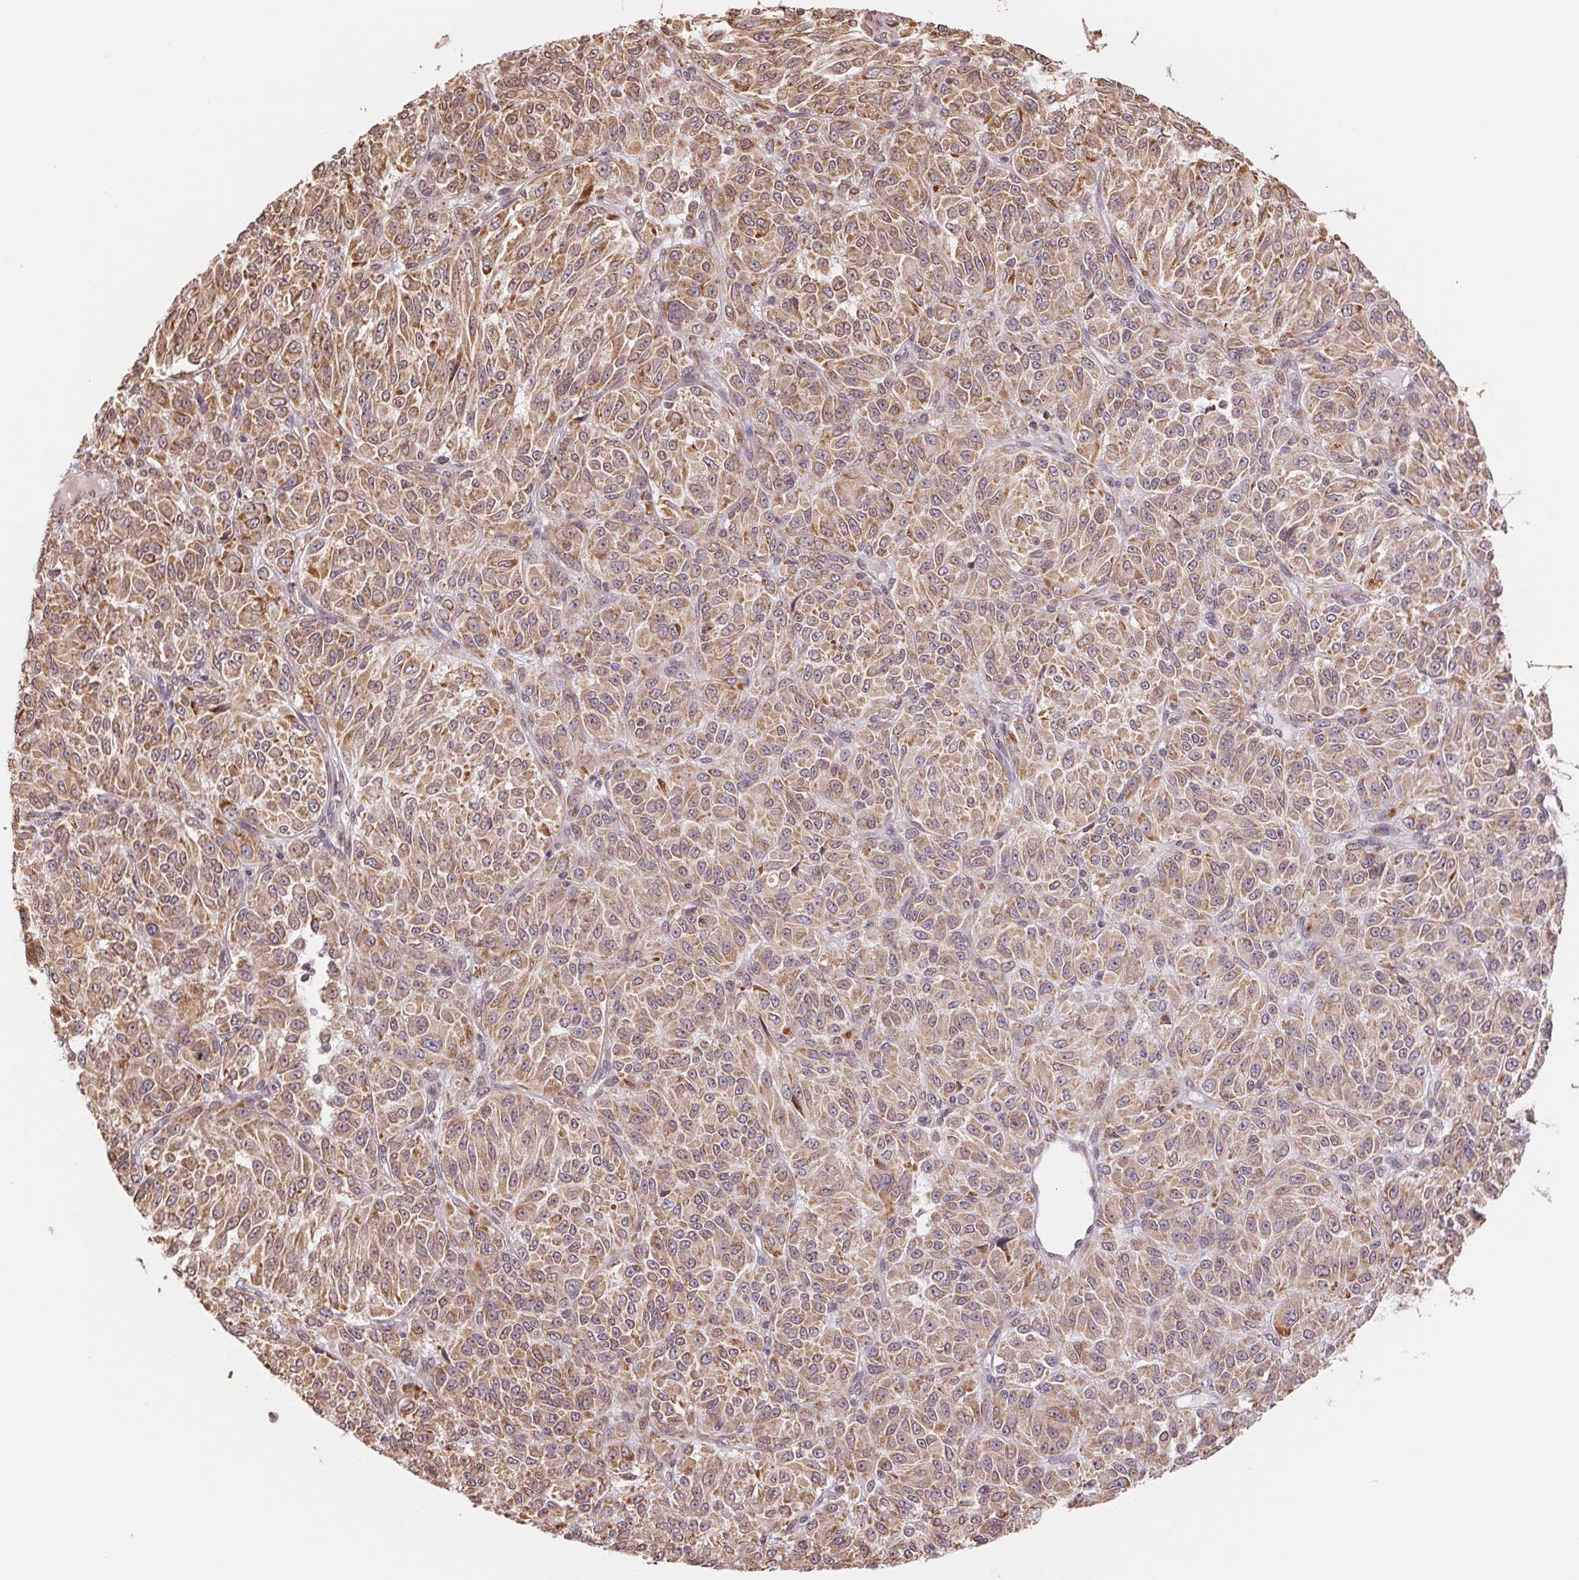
{"staining": {"intensity": "moderate", "quantity": ">75%", "location": "cytoplasmic/membranous"}, "tissue": "melanoma", "cell_type": "Tumor cells", "image_type": "cancer", "snomed": [{"axis": "morphology", "description": "Malignant melanoma, Metastatic site"}, {"axis": "topography", "description": "Brain"}], "caption": "Immunohistochemistry (IHC) image of neoplastic tissue: human malignant melanoma (metastatic site) stained using immunohistochemistry (IHC) demonstrates medium levels of moderate protein expression localized specifically in the cytoplasmic/membranous of tumor cells, appearing as a cytoplasmic/membranous brown color.", "gene": "RPN1", "patient": {"sex": "female", "age": 56}}